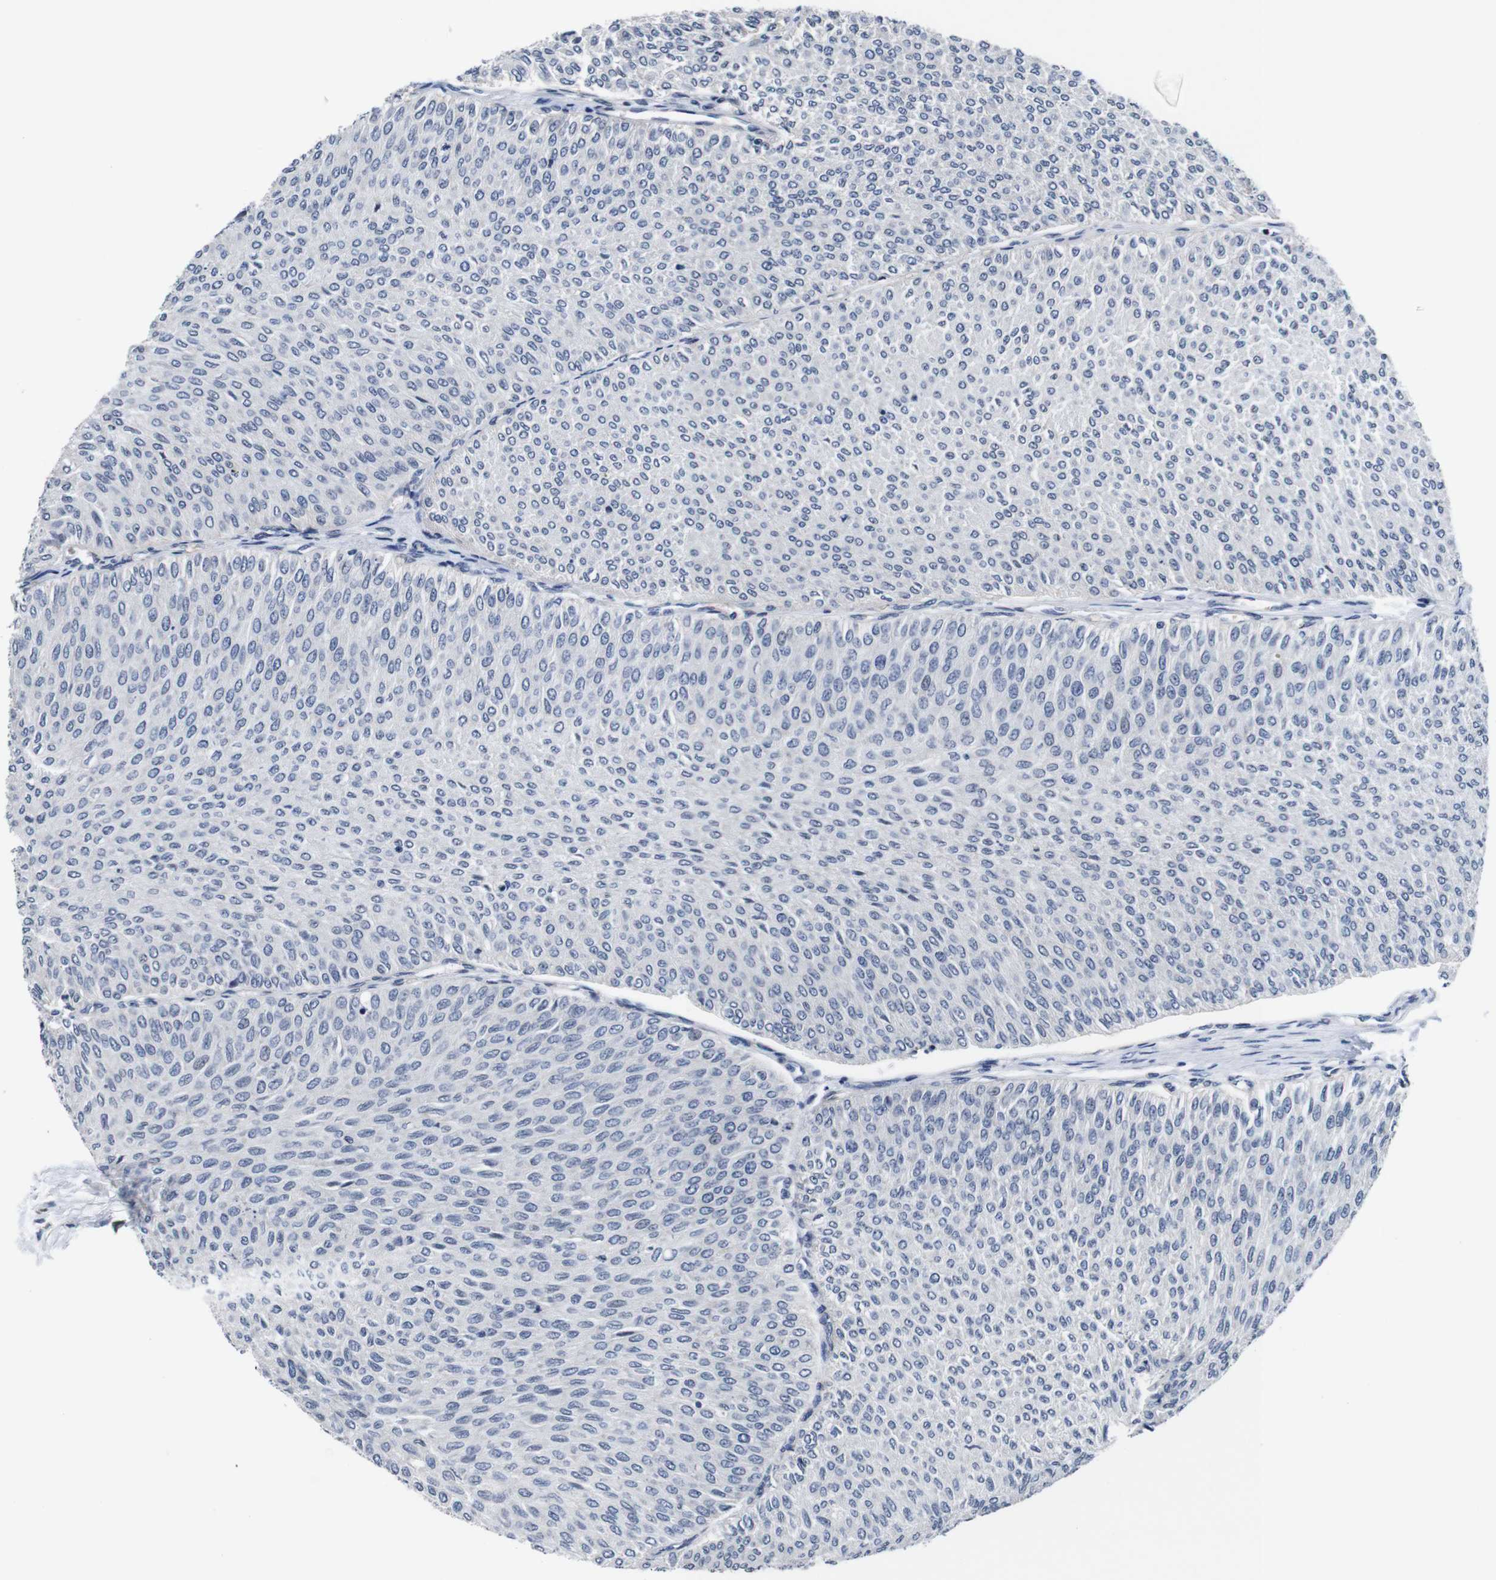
{"staining": {"intensity": "negative", "quantity": "none", "location": "none"}, "tissue": "urothelial cancer", "cell_type": "Tumor cells", "image_type": "cancer", "snomed": [{"axis": "morphology", "description": "Urothelial carcinoma, Low grade"}, {"axis": "topography", "description": "Urinary bladder"}], "caption": "High power microscopy micrograph of an immunohistochemistry histopathology image of low-grade urothelial carcinoma, revealing no significant expression in tumor cells.", "gene": "SOCS3", "patient": {"sex": "male", "age": 78}}